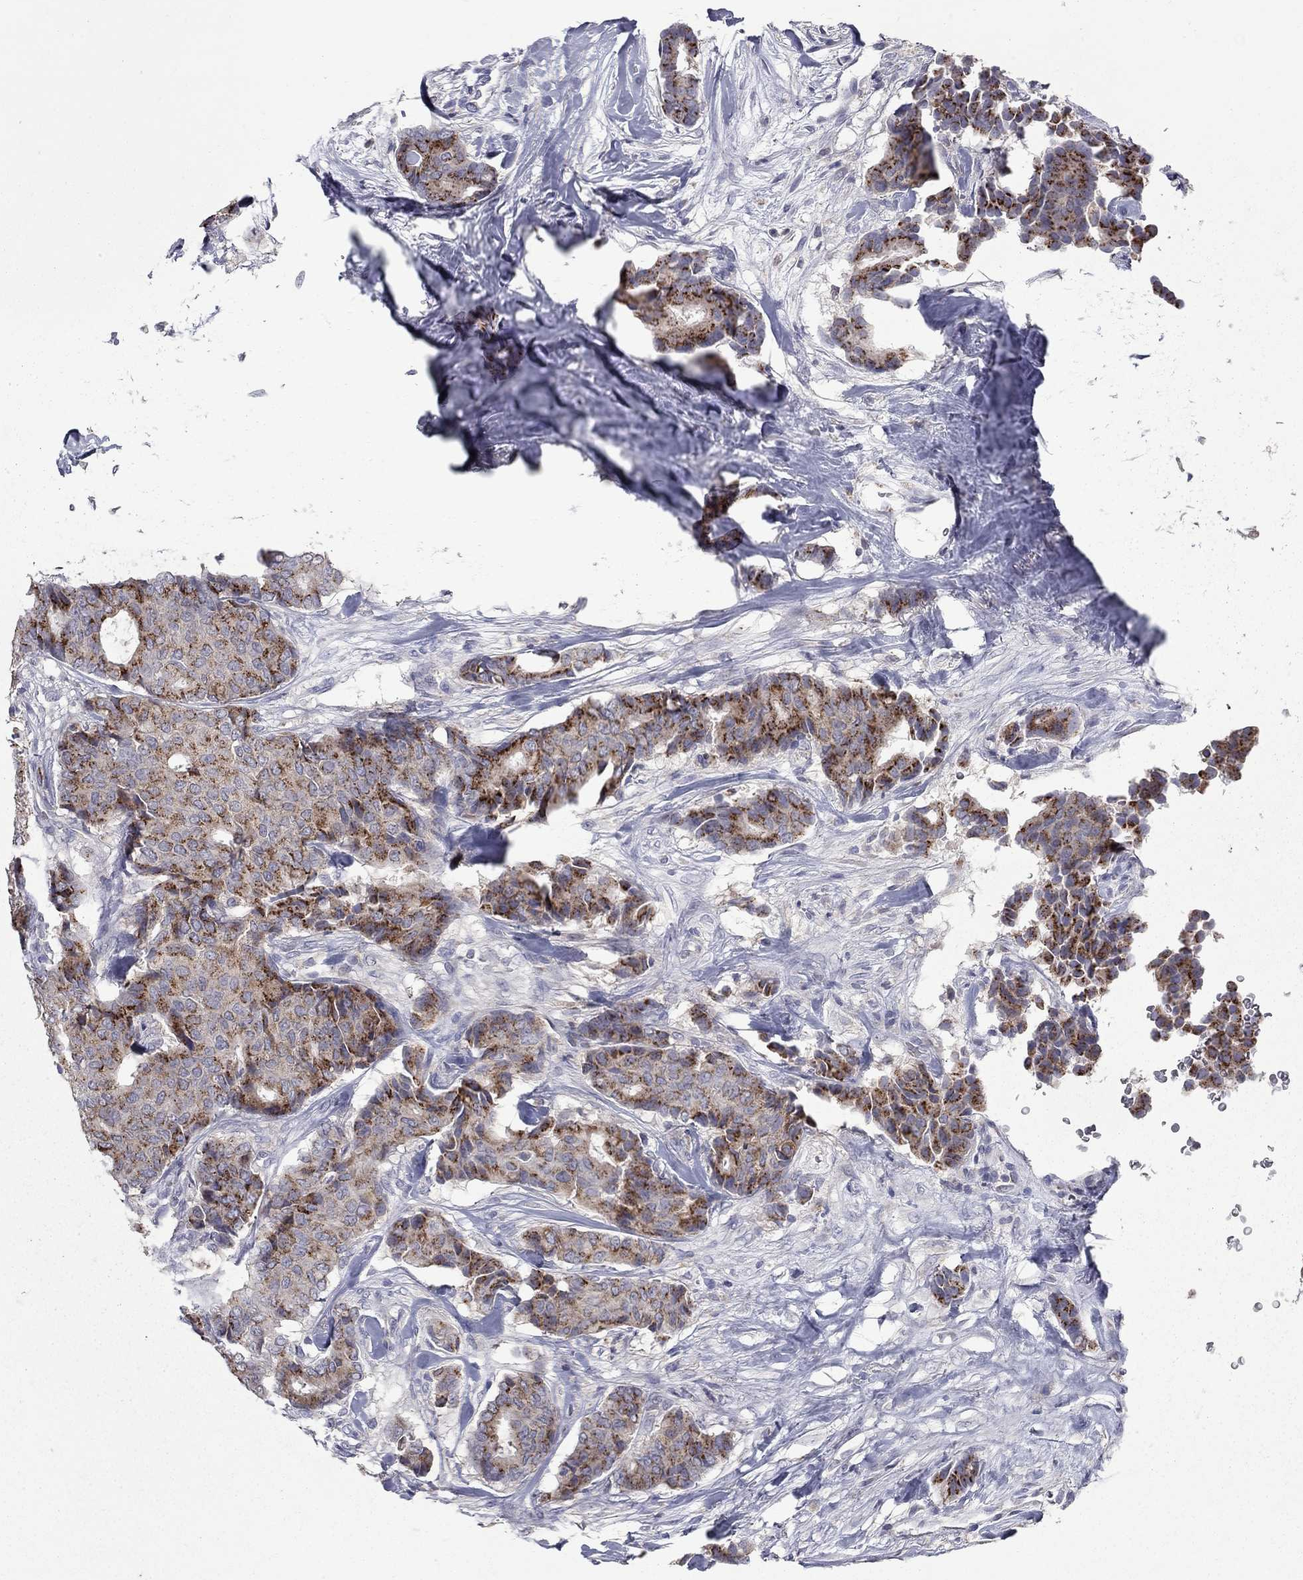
{"staining": {"intensity": "strong", "quantity": ">75%", "location": "cytoplasmic/membranous"}, "tissue": "breast cancer", "cell_type": "Tumor cells", "image_type": "cancer", "snomed": [{"axis": "morphology", "description": "Duct carcinoma"}, {"axis": "topography", "description": "Breast"}], "caption": "Tumor cells demonstrate high levels of strong cytoplasmic/membranous staining in approximately >75% of cells in breast cancer.", "gene": "KIAA0319L", "patient": {"sex": "female", "age": 75}}